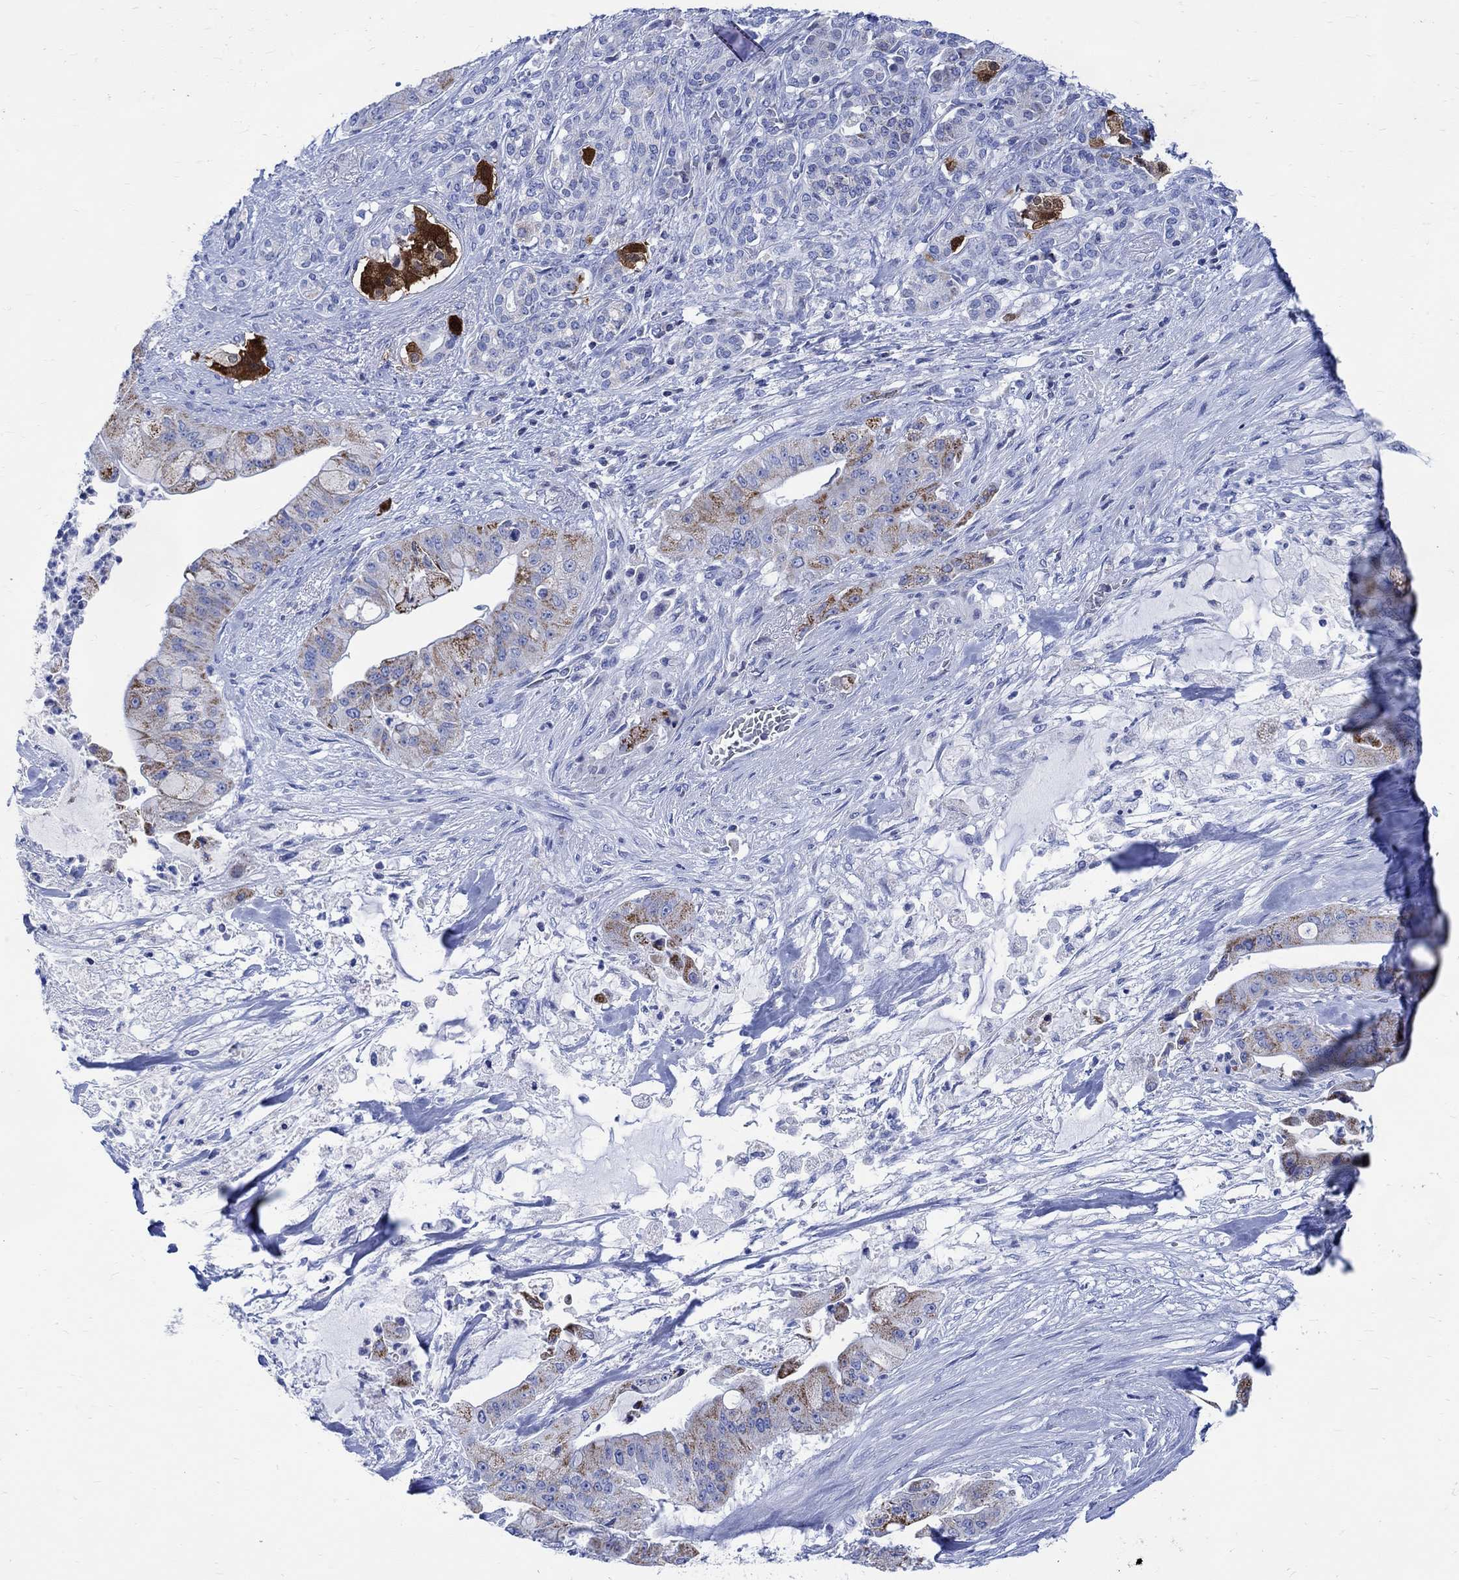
{"staining": {"intensity": "strong", "quantity": "<25%", "location": "cytoplasmic/membranous"}, "tissue": "pancreatic cancer", "cell_type": "Tumor cells", "image_type": "cancer", "snomed": [{"axis": "morphology", "description": "Normal tissue, NOS"}, {"axis": "morphology", "description": "Inflammation, NOS"}, {"axis": "morphology", "description": "Adenocarcinoma, NOS"}, {"axis": "topography", "description": "Pancreas"}], "caption": "IHC staining of pancreatic cancer, which reveals medium levels of strong cytoplasmic/membranous expression in approximately <25% of tumor cells indicating strong cytoplasmic/membranous protein expression. The staining was performed using DAB (3,3'-diaminobenzidine) (brown) for protein detection and nuclei were counterstained in hematoxylin (blue).", "gene": "CPLX2", "patient": {"sex": "male", "age": 57}}